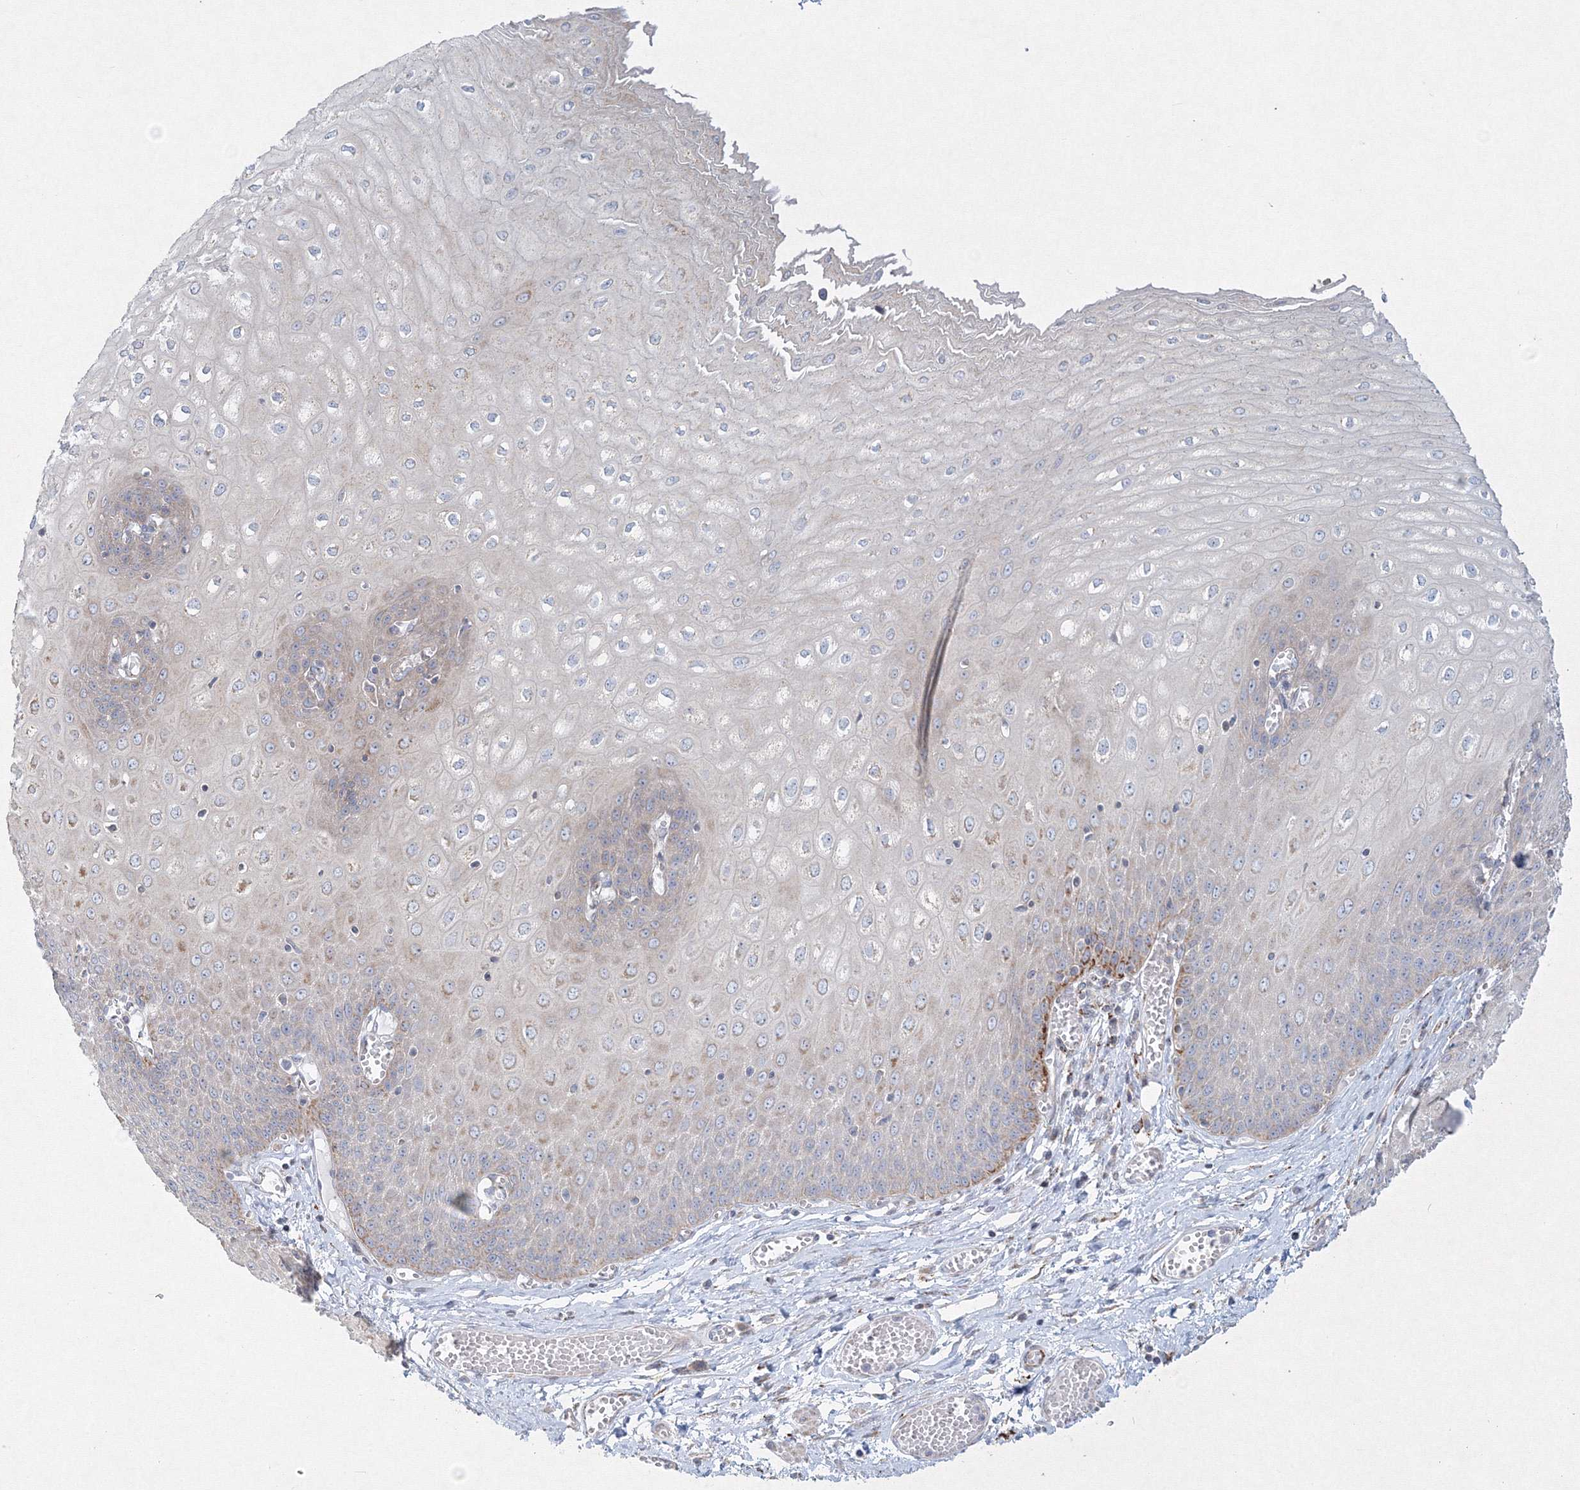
{"staining": {"intensity": "strong", "quantity": "<25%", "location": "cytoplasmic/membranous"}, "tissue": "esophagus", "cell_type": "Squamous epithelial cells", "image_type": "normal", "snomed": [{"axis": "morphology", "description": "Normal tissue, NOS"}, {"axis": "topography", "description": "Esophagus"}], "caption": "Brown immunohistochemical staining in normal esophagus reveals strong cytoplasmic/membranous staining in about <25% of squamous epithelial cells.", "gene": "WDR49", "patient": {"sex": "male", "age": 60}}